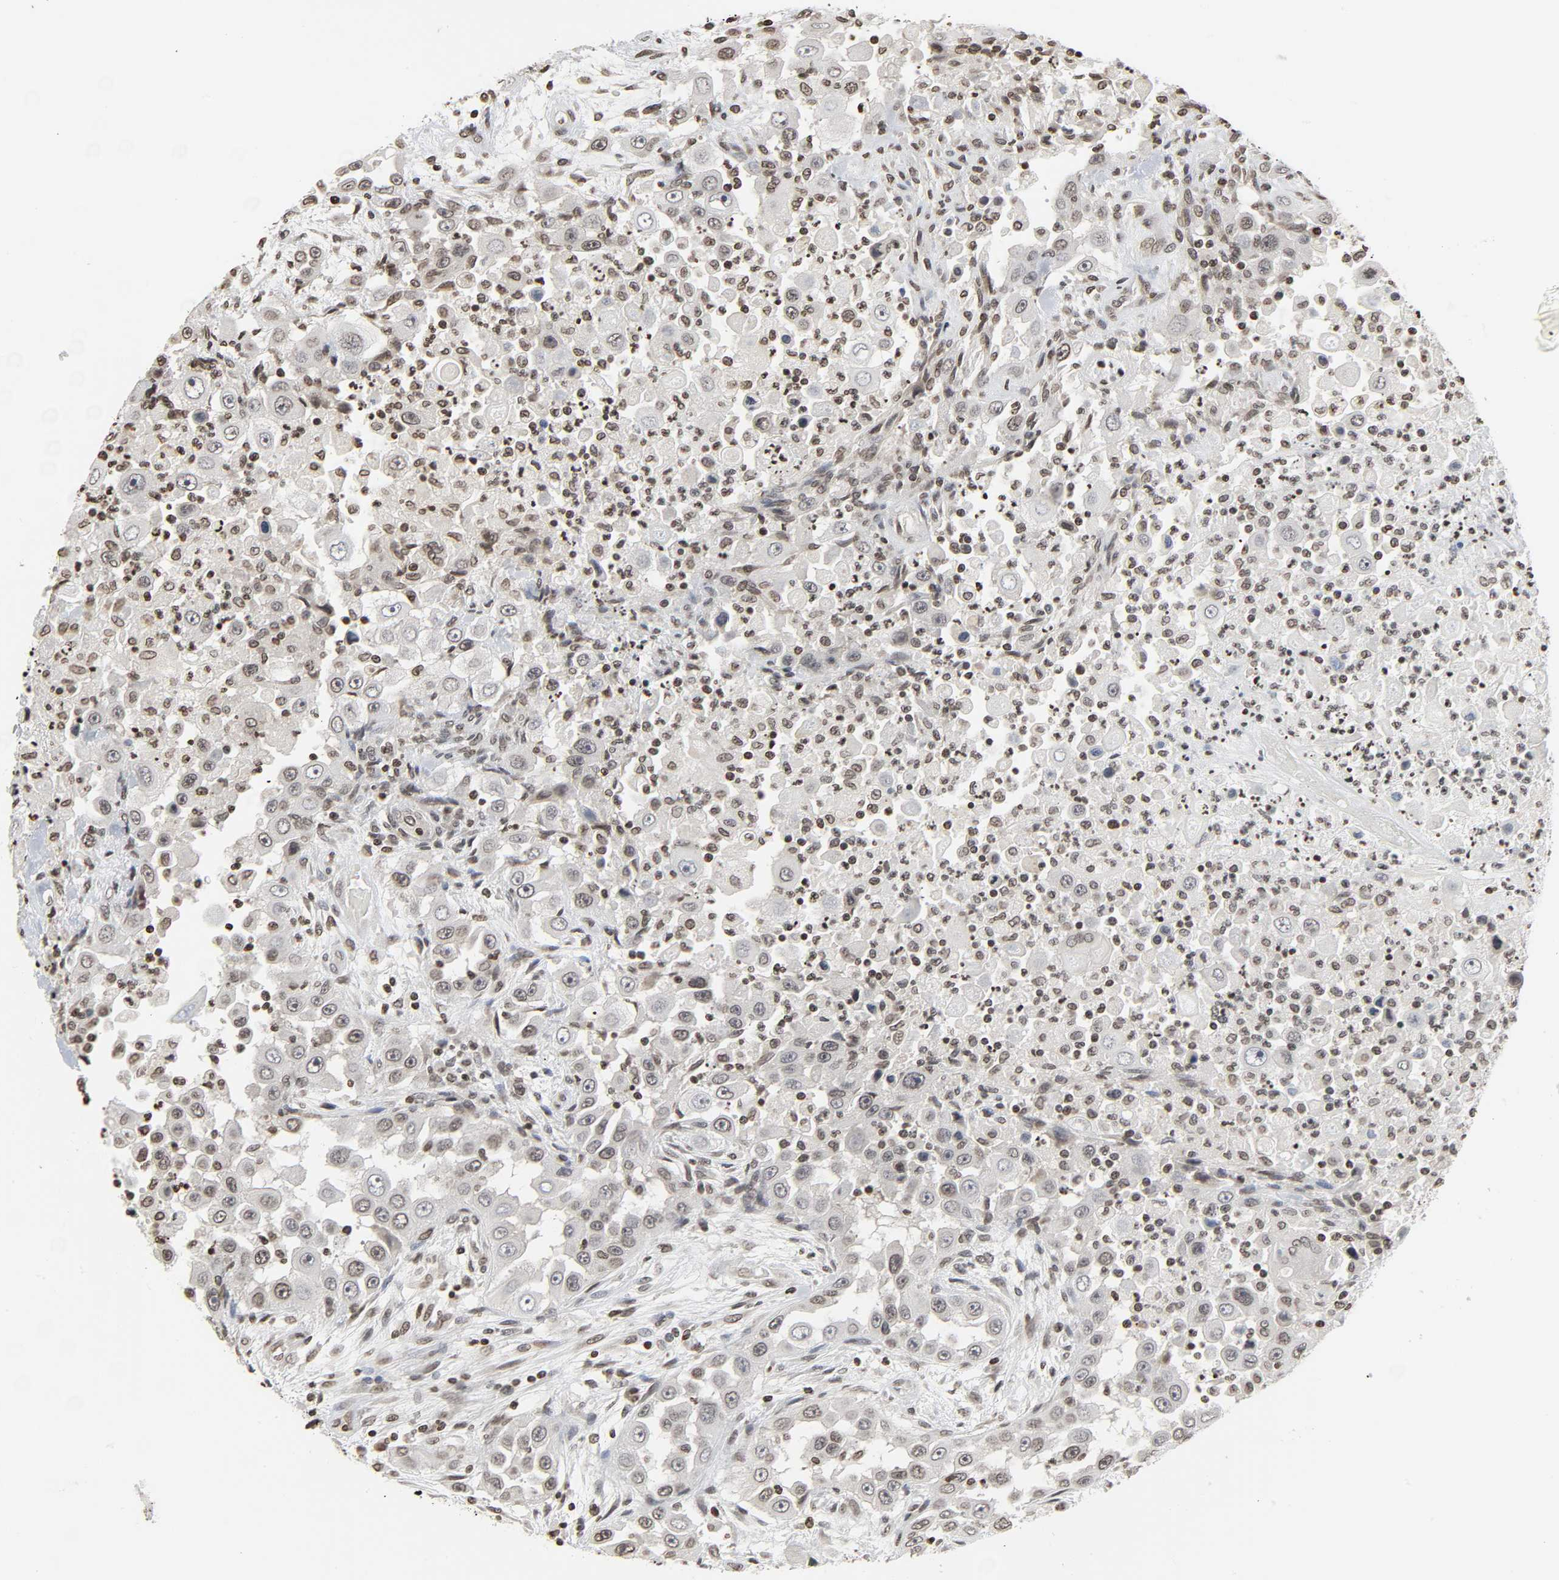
{"staining": {"intensity": "weak", "quantity": ">75%", "location": "nuclear"}, "tissue": "head and neck cancer", "cell_type": "Tumor cells", "image_type": "cancer", "snomed": [{"axis": "morphology", "description": "Carcinoma, NOS"}, {"axis": "topography", "description": "Head-Neck"}], "caption": "The image demonstrates staining of head and neck carcinoma, revealing weak nuclear protein staining (brown color) within tumor cells.", "gene": "ELAVL1", "patient": {"sex": "male", "age": 87}}